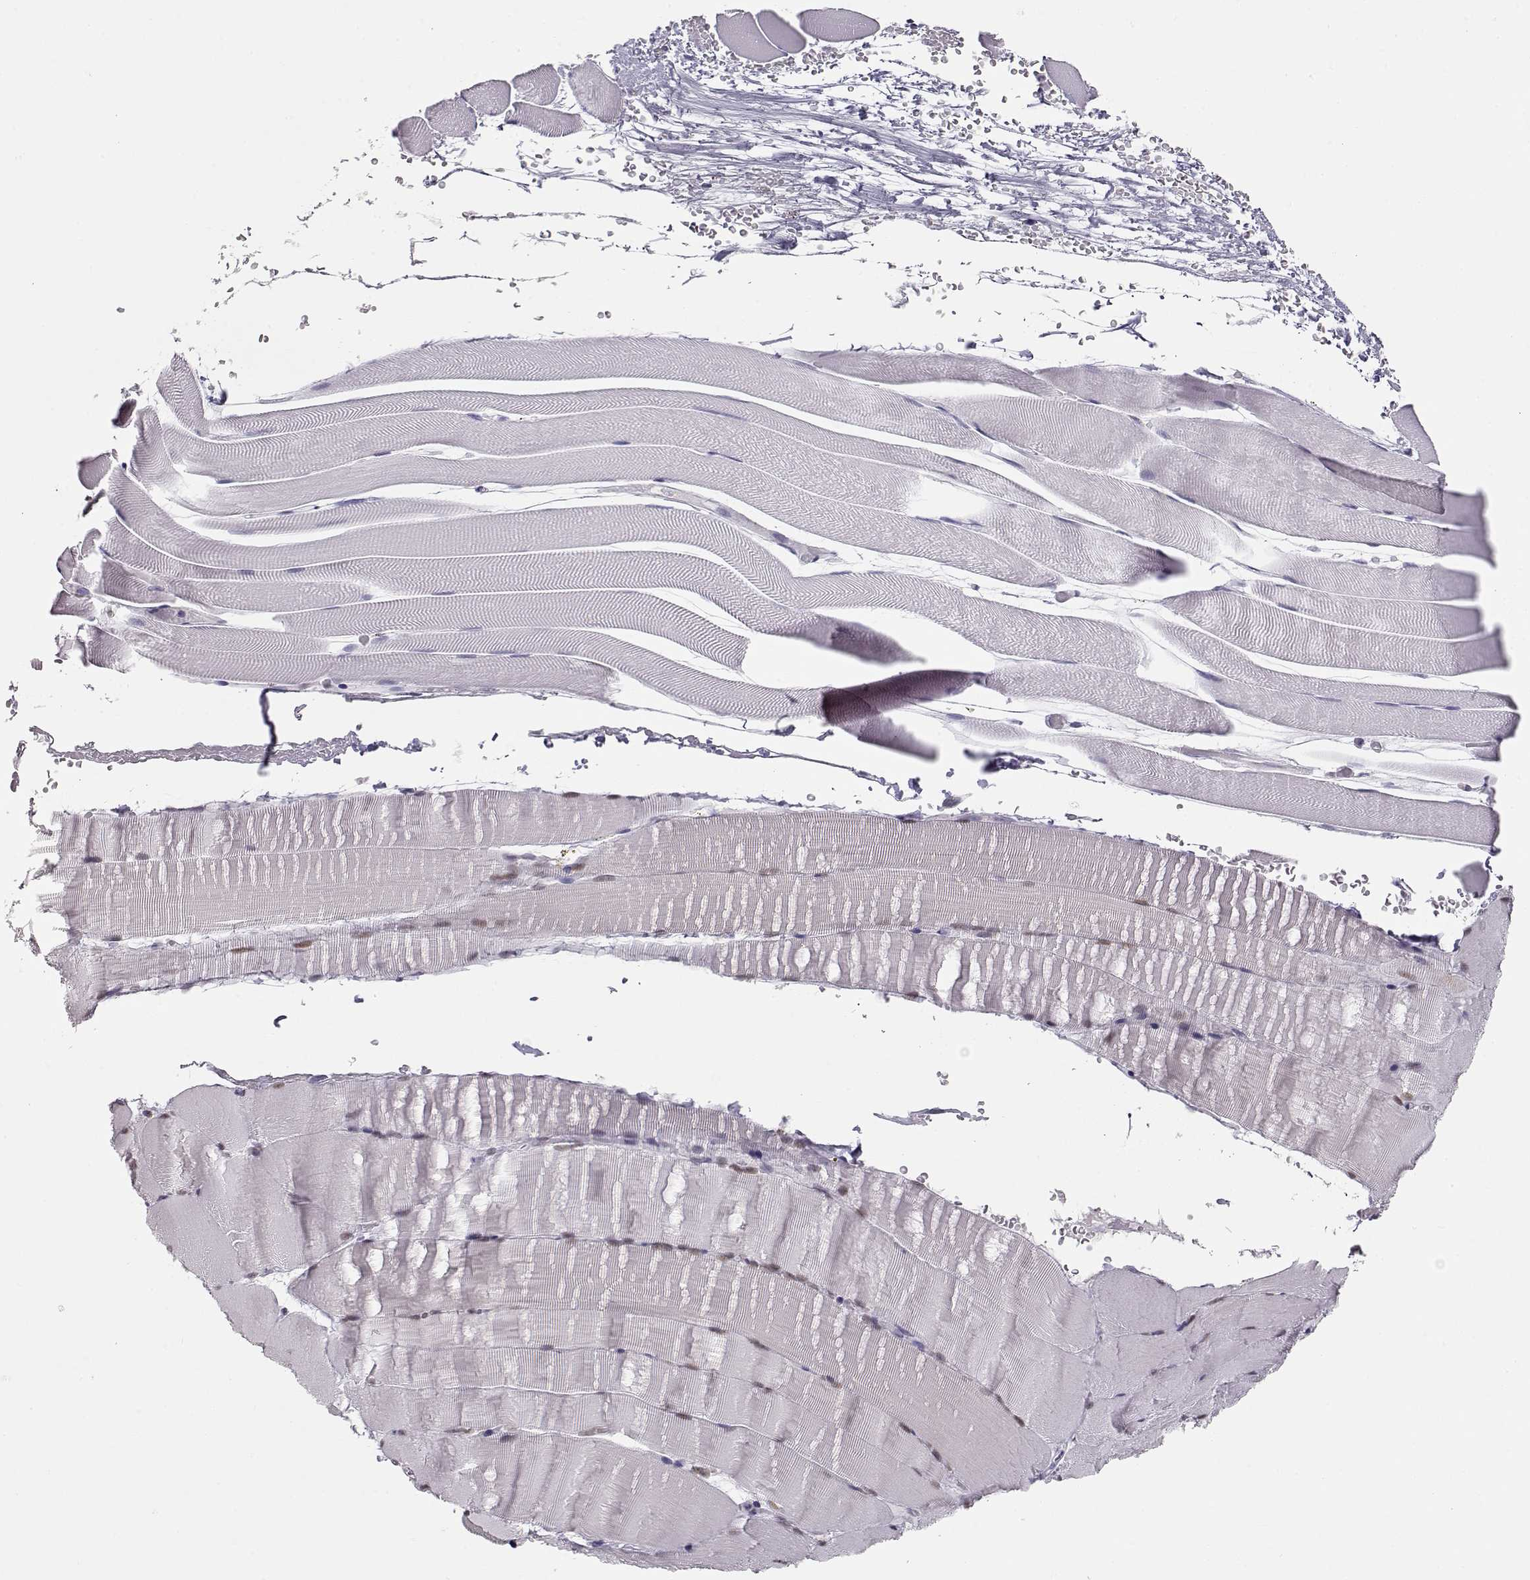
{"staining": {"intensity": "weak", "quantity": "25%-75%", "location": "nuclear"}, "tissue": "skeletal muscle", "cell_type": "Myocytes", "image_type": "normal", "snomed": [{"axis": "morphology", "description": "Normal tissue, NOS"}, {"axis": "topography", "description": "Skeletal muscle"}], "caption": "Immunohistochemistry micrograph of unremarkable skeletal muscle: skeletal muscle stained using immunohistochemistry (IHC) demonstrates low levels of weak protein expression localized specifically in the nuclear of myocytes, appearing as a nuclear brown color.", "gene": "TEPP", "patient": {"sex": "female", "age": 37}}